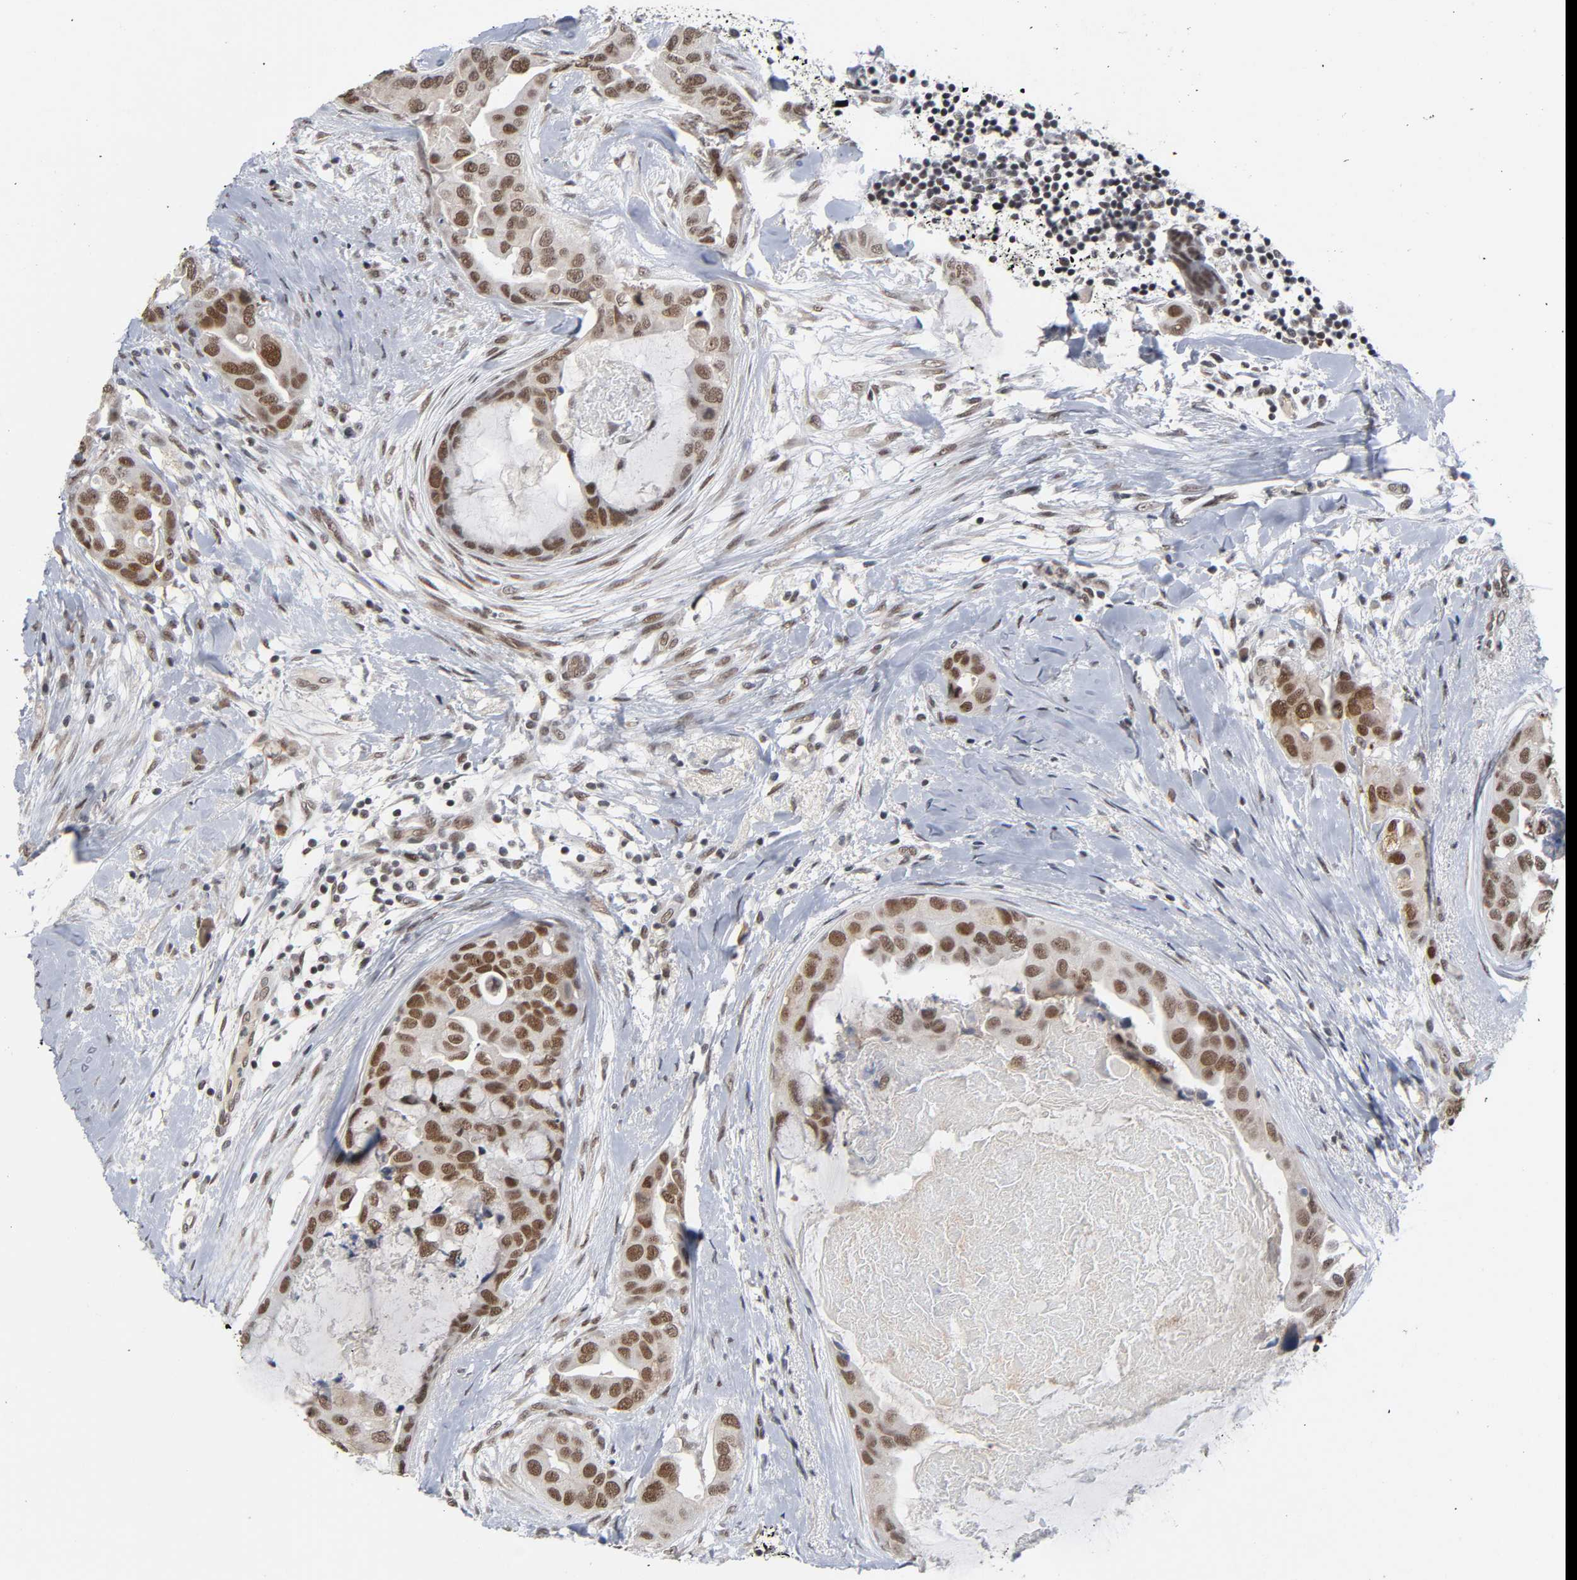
{"staining": {"intensity": "moderate", "quantity": ">75%", "location": "cytoplasmic/membranous,nuclear"}, "tissue": "breast cancer", "cell_type": "Tumor cells", "image_type": "cancer", "snomed": [{"axis": "morphology", "description": "Duct carcinoma"}, {"axis": "topography", "description": "Breast"}], "caption": "Protein staining exhibits moderate cytoplasmic/membranous and nuclear positivity in approximately >75% of tumor cells in breast invasive ductal carcinoma.", "gene": "ZNF384", "patient": {"sex": "female", "age": 40}}